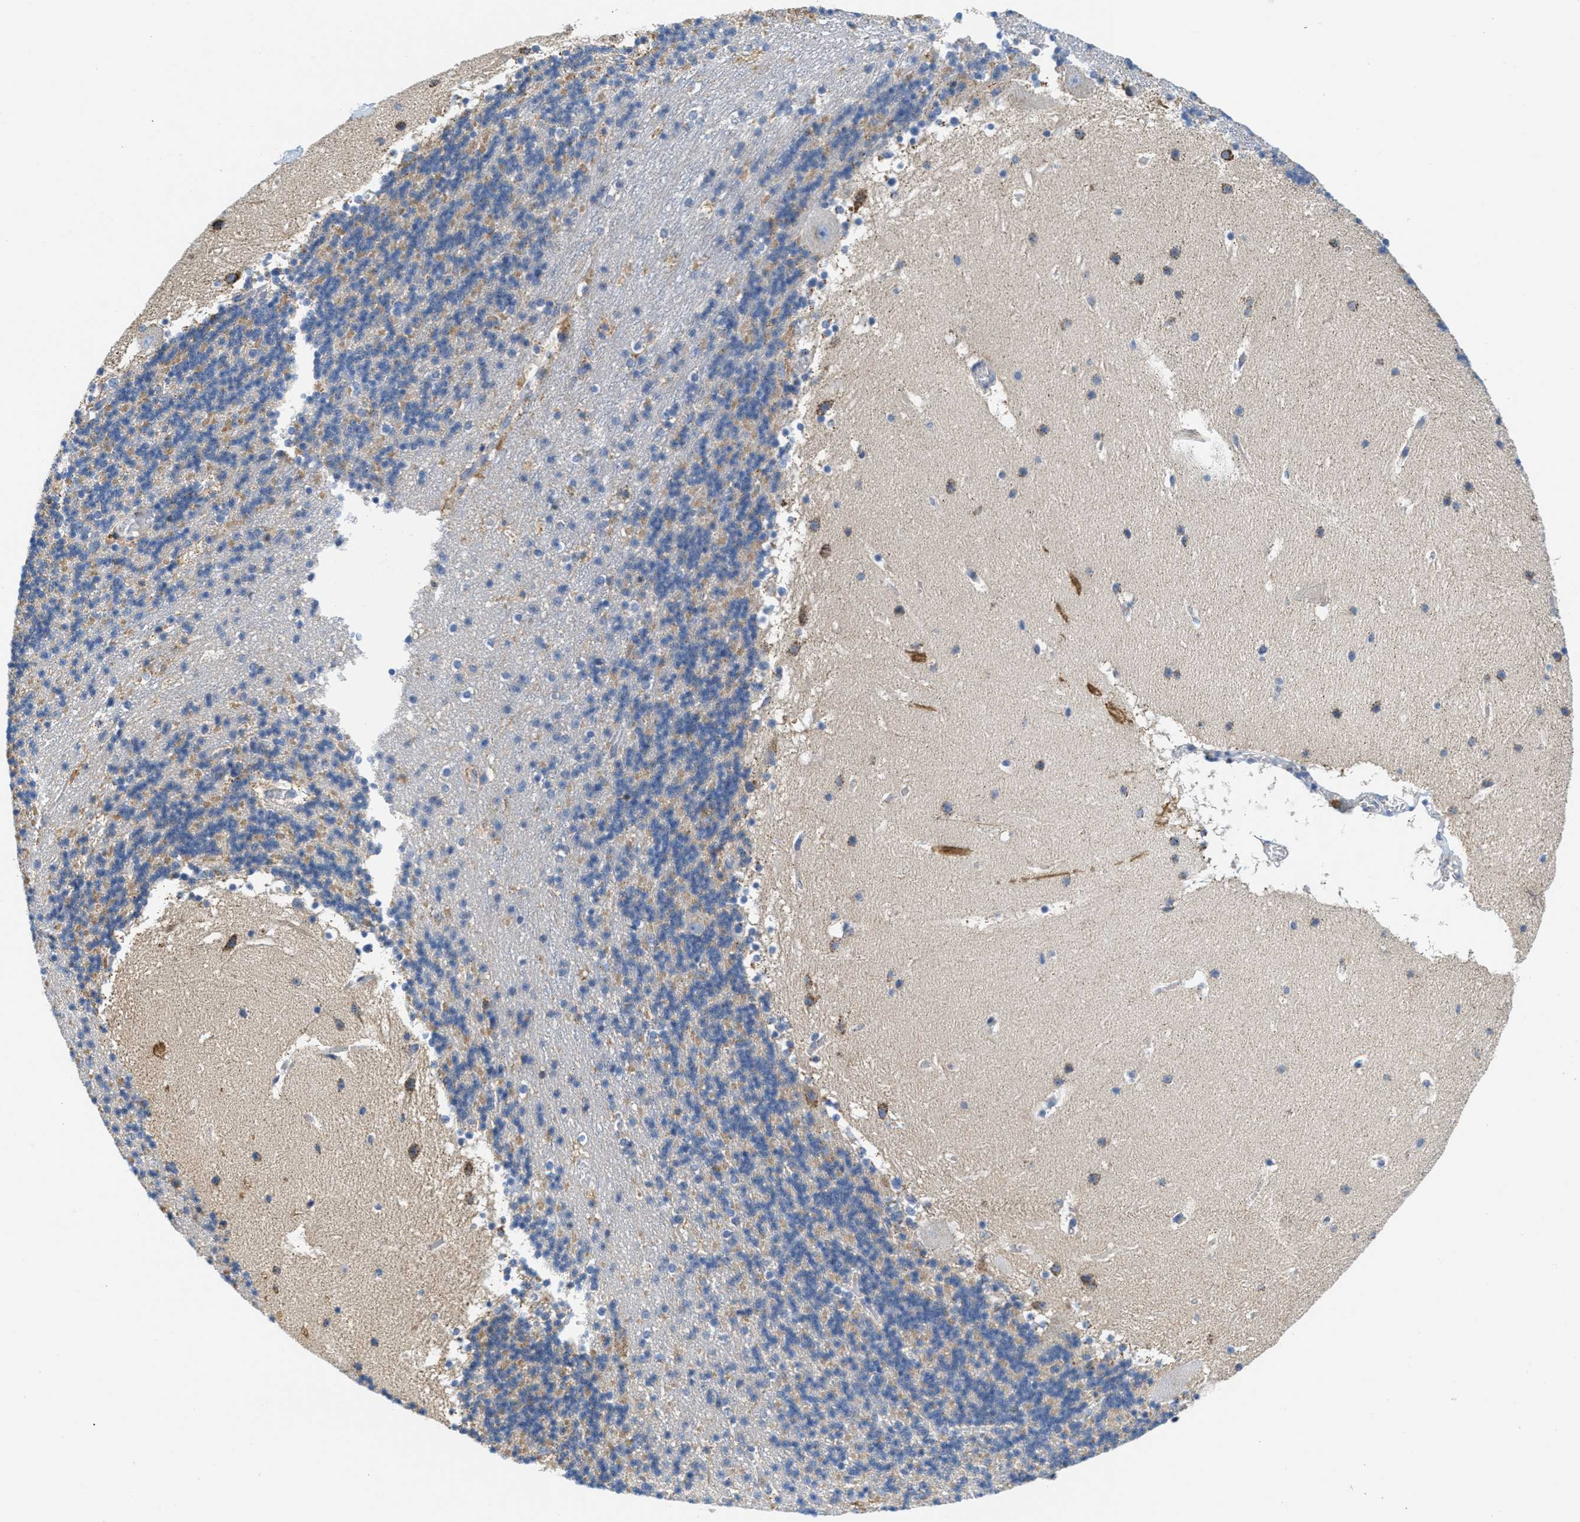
{"staining": {"intensity": "moderate", "quantity": "25%-75%", "location": "cytoplasmic/membranous"}, "tissue": "cerebellum", "cell_type": "Cells in granular layer", "image_type": "normal", "snomed": [{"axis": "morphology", "description": "Normal tissue, NOS"}, {"axis": "topography", "description": "Cerebellum"}], "caption": "Immunohistochemistry of normal cerebellum shows medium levels of moderate cytoplasmic/membranous positivity in about 25%-75% of cells in granular layer. Using DAB (brown) and hematoxylin (blue) stains, captured at high magnification using brightfield microscopy.", "gene": "KCNJ5", "patient": {"sex": "male", "age": 45}}